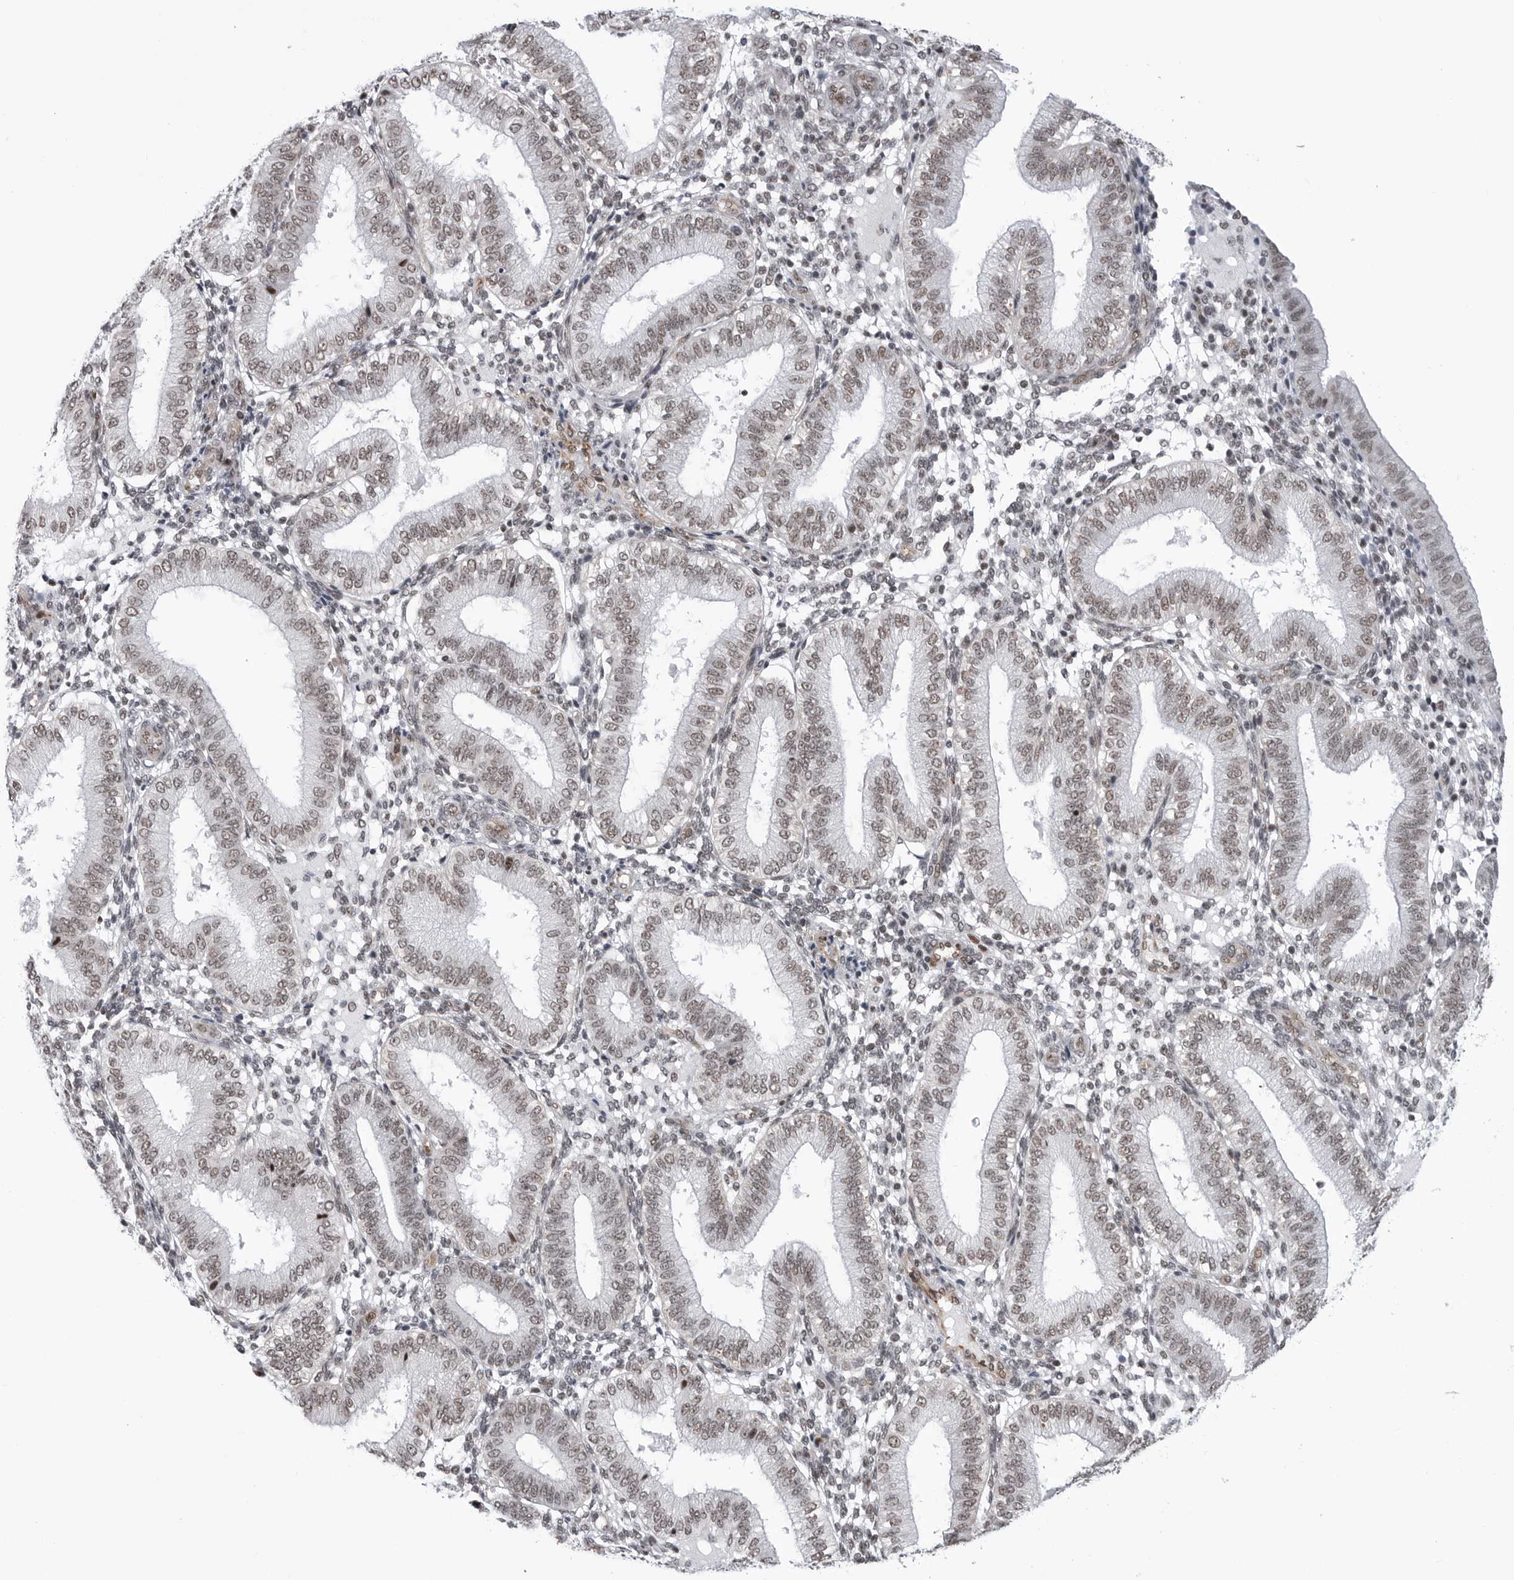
{"staining": {"intensity": "weak", "quantity": "25%-75%", "location": "nuclear"}, "tissue": "endometrium", "cell_type": "Cells in endometrial stroma", "image_type": "normal", "snomed": [{"axis": "morphology", "description": "Normal tissue, NOS"}, {"axis": "topography", "description": "Endometrium"}], "caption": "Immunohistochemistry (DAB (3,3'-diaminobenzidine)) staining of normal human endometrium exhibits weak nuclear protein expression in approximately 25%-75% of cells in endometrial stroma. (DAB = brown stain, brightfield microscopy at high magnification).", "gene": "RNF26", "patient": {"sex": "female", "age": 39}}